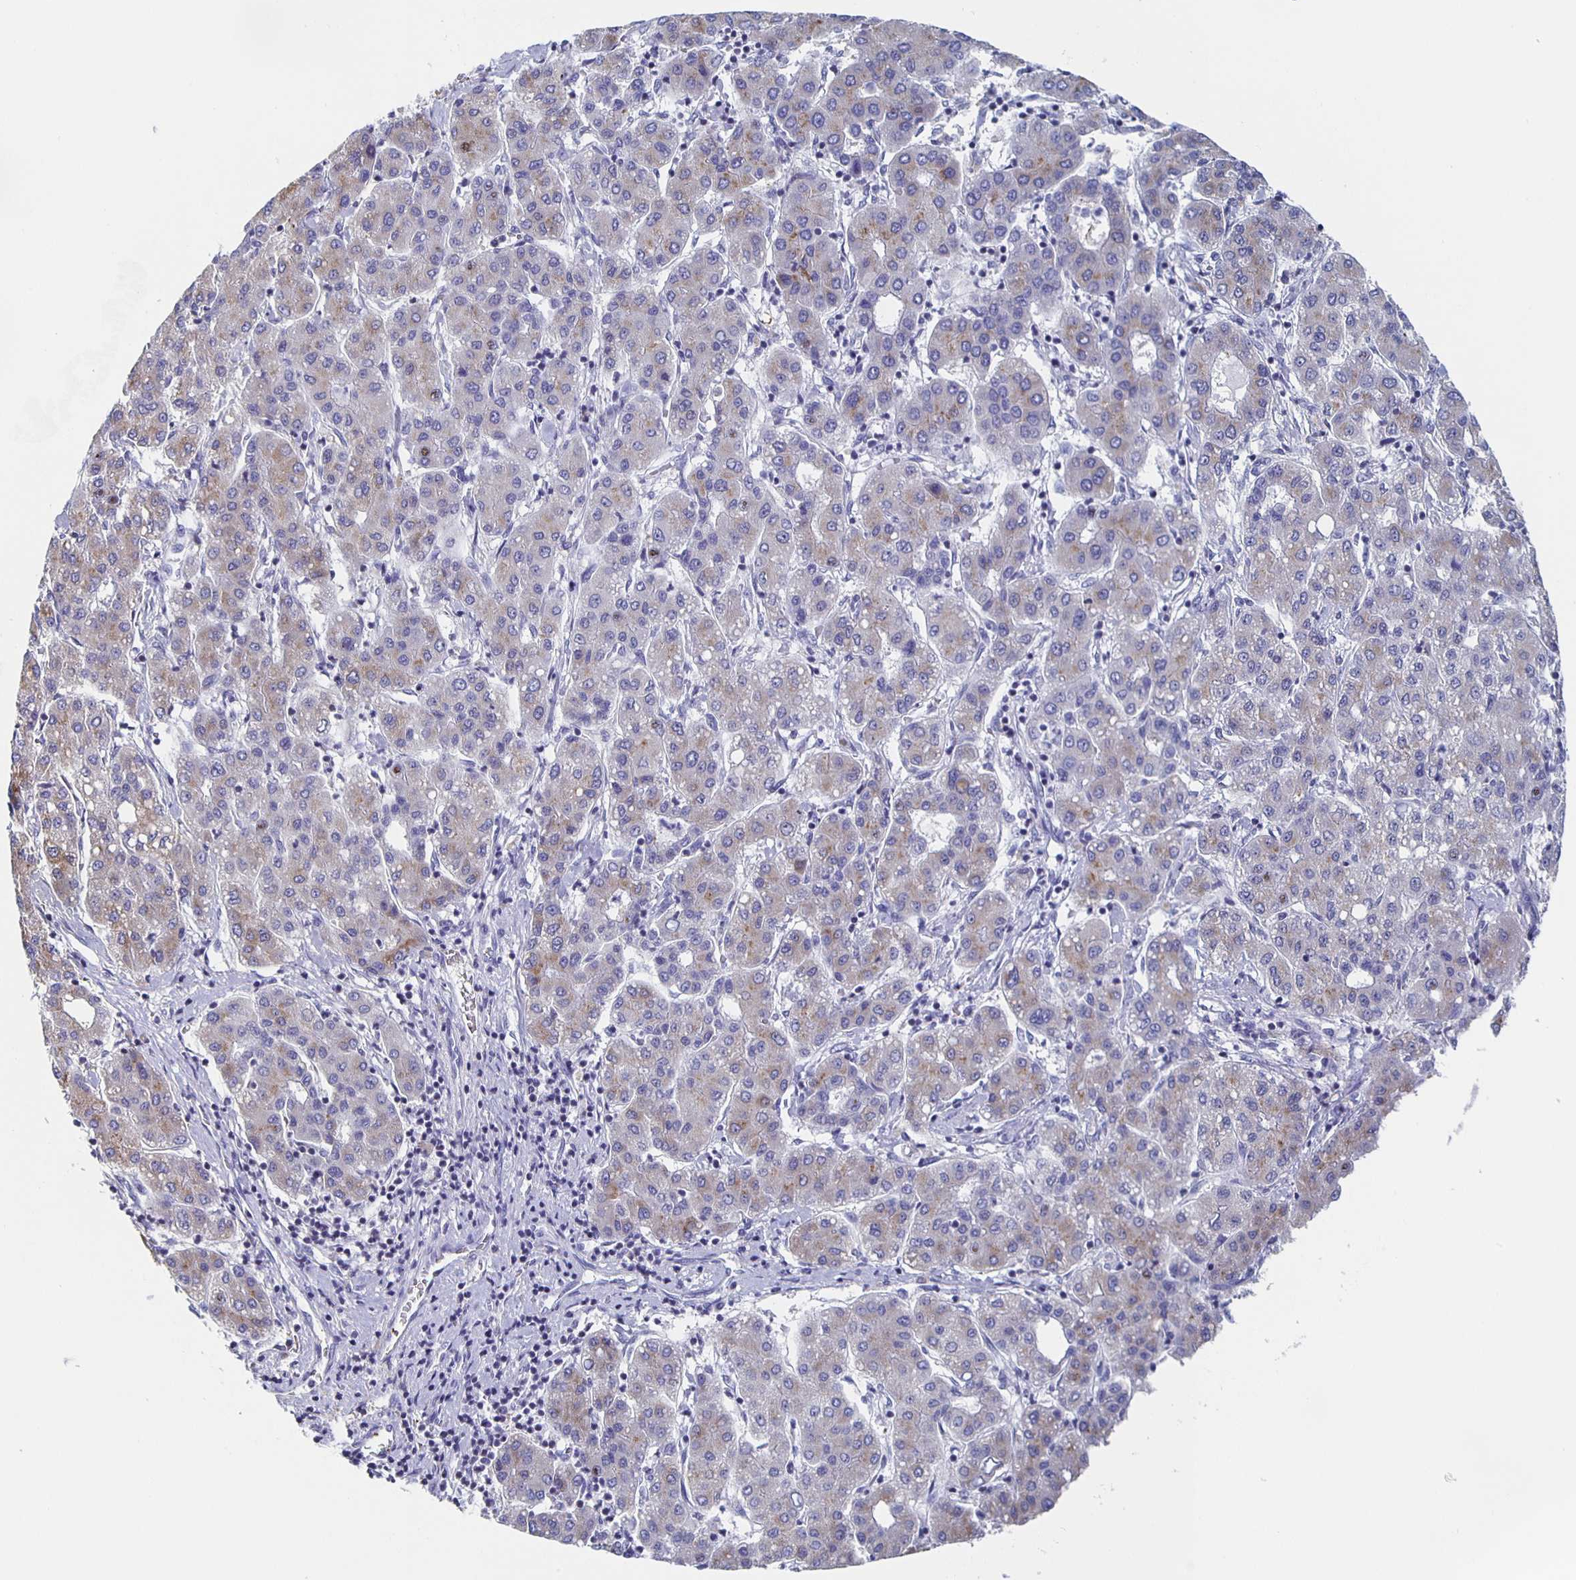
{"staining": {"intensity": "weak", "quantity": "<25%", "location": "cytoplasmic/membranous"}, "tissue": "liver cancer", "cell_type": "Tumor cells", "image_type": "cancer", "snomed": [{"axis": "morphology", "description": "Carcinoma, Hepatocellular, NOS"}, {"axis": "topography", "description": "Liver"}], "caption": "The immunohistochemistry photomicrograph has no significant positivity in tumor cells of hepatocellular carcinoma (liver) tissue.", "gene": "FGA", "patient": {"sex": "male", "age": 65}}